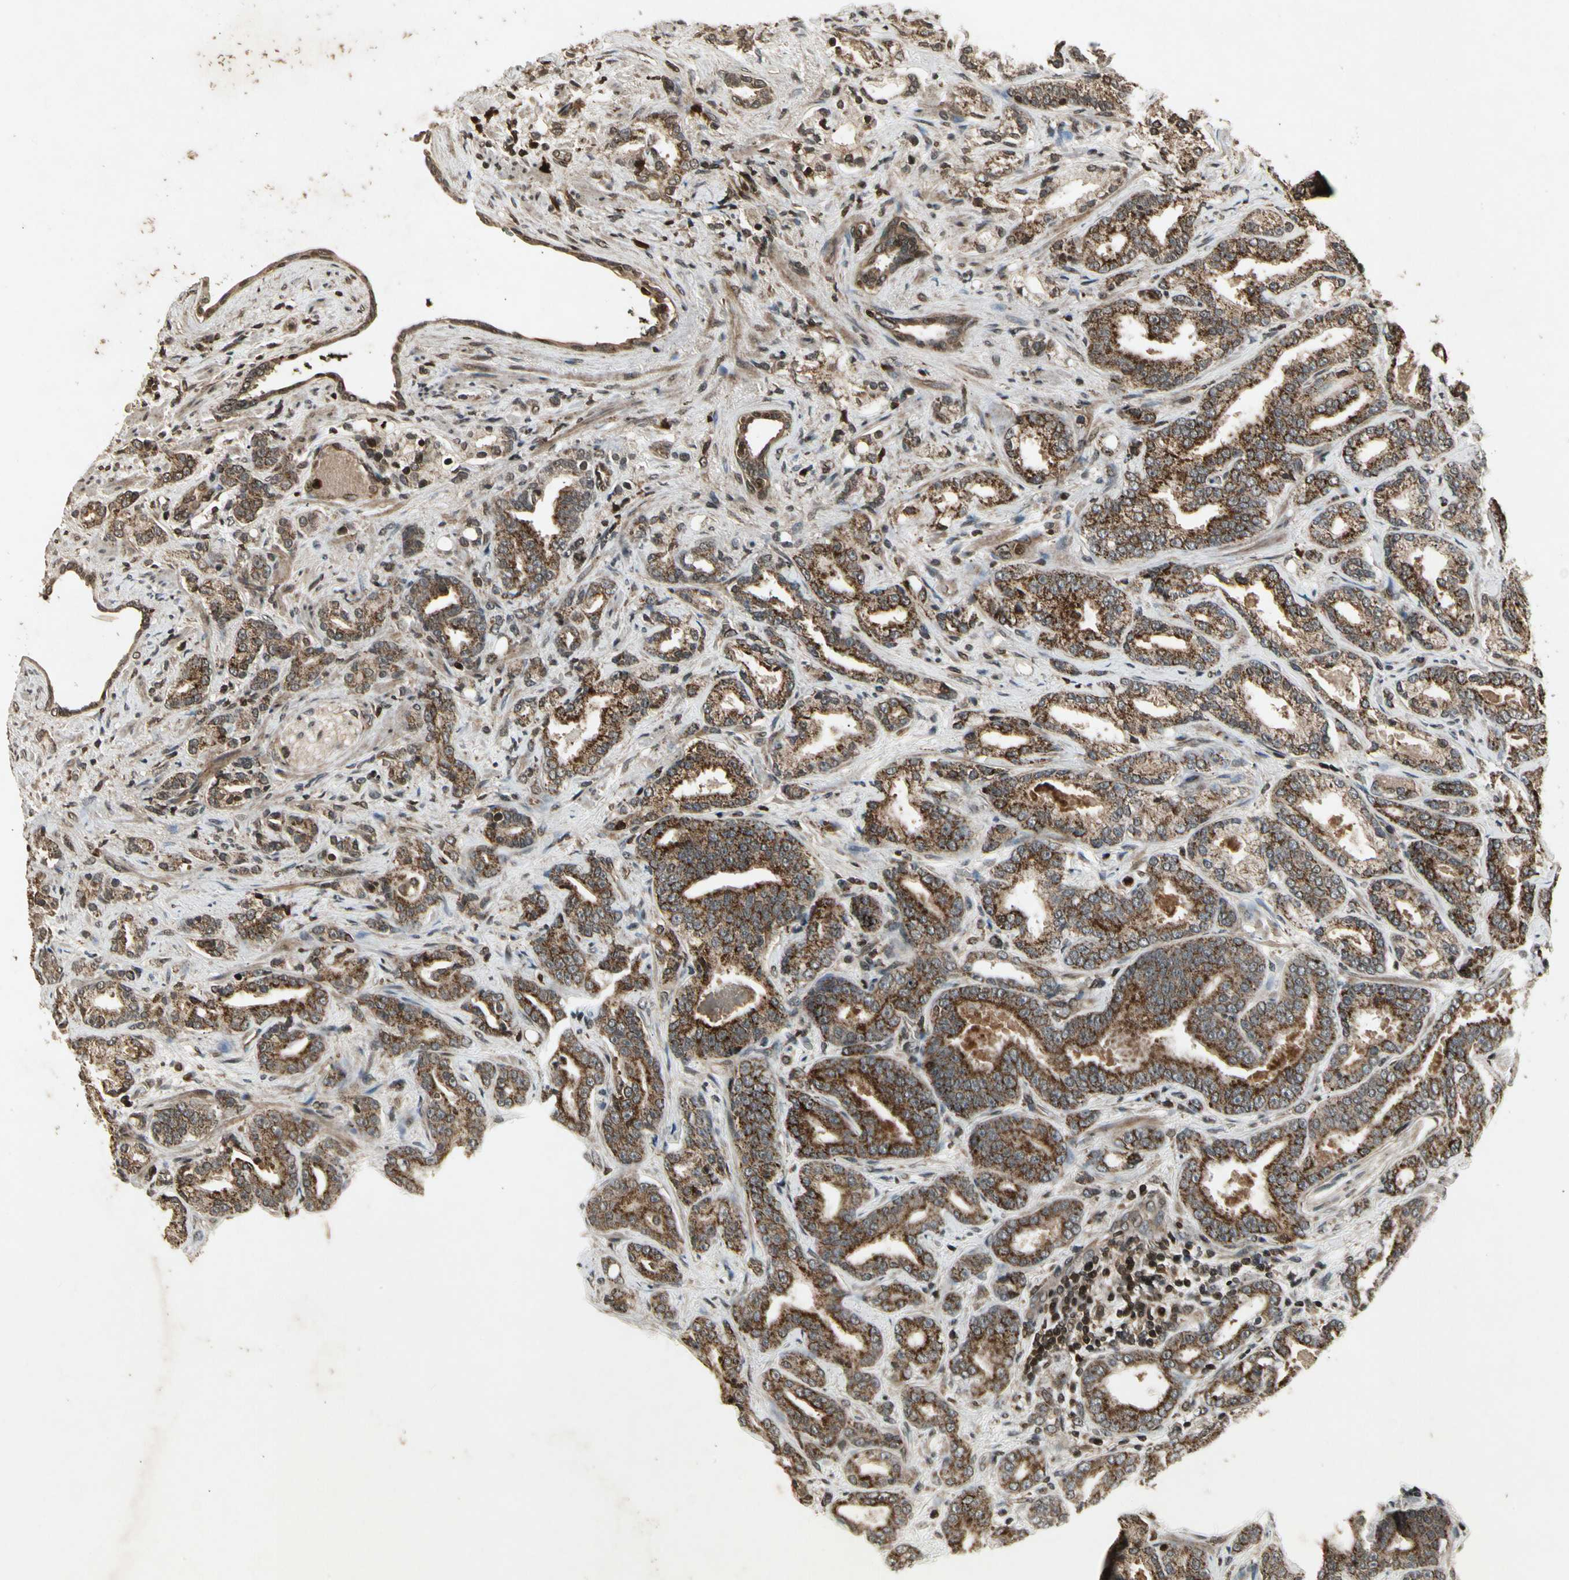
{"staining": {"intensity": "moderate", "quantity": ">75%", "location": "cytoplasmic/membranous"}, "tissue": "prostate cancer", "cell_type": "Tumor cells", "image_type": "cancer", "snomed": [{"axis": "morphology", "description": "Adenocarcinoma, Low grade"}, {"axis": "topography", "description": "Prostate"}], "caption": "Immunohistochemistry staining of prostate cancer (adenocarcinoma (low-grade)), which reveals medium levels of moderate cytoplasmic/membranous expression in about >75% of tumor cells indicating moderate cytoplasmic/membranous protein staining. The staining was performed using DAB (3,3'-diaminobenzidine) (brown) for protein detection and nuclei were counterstained in hematoxylin (blue).", "gene": "GLRX", "patient": {"sex": "male", "age": 63}}